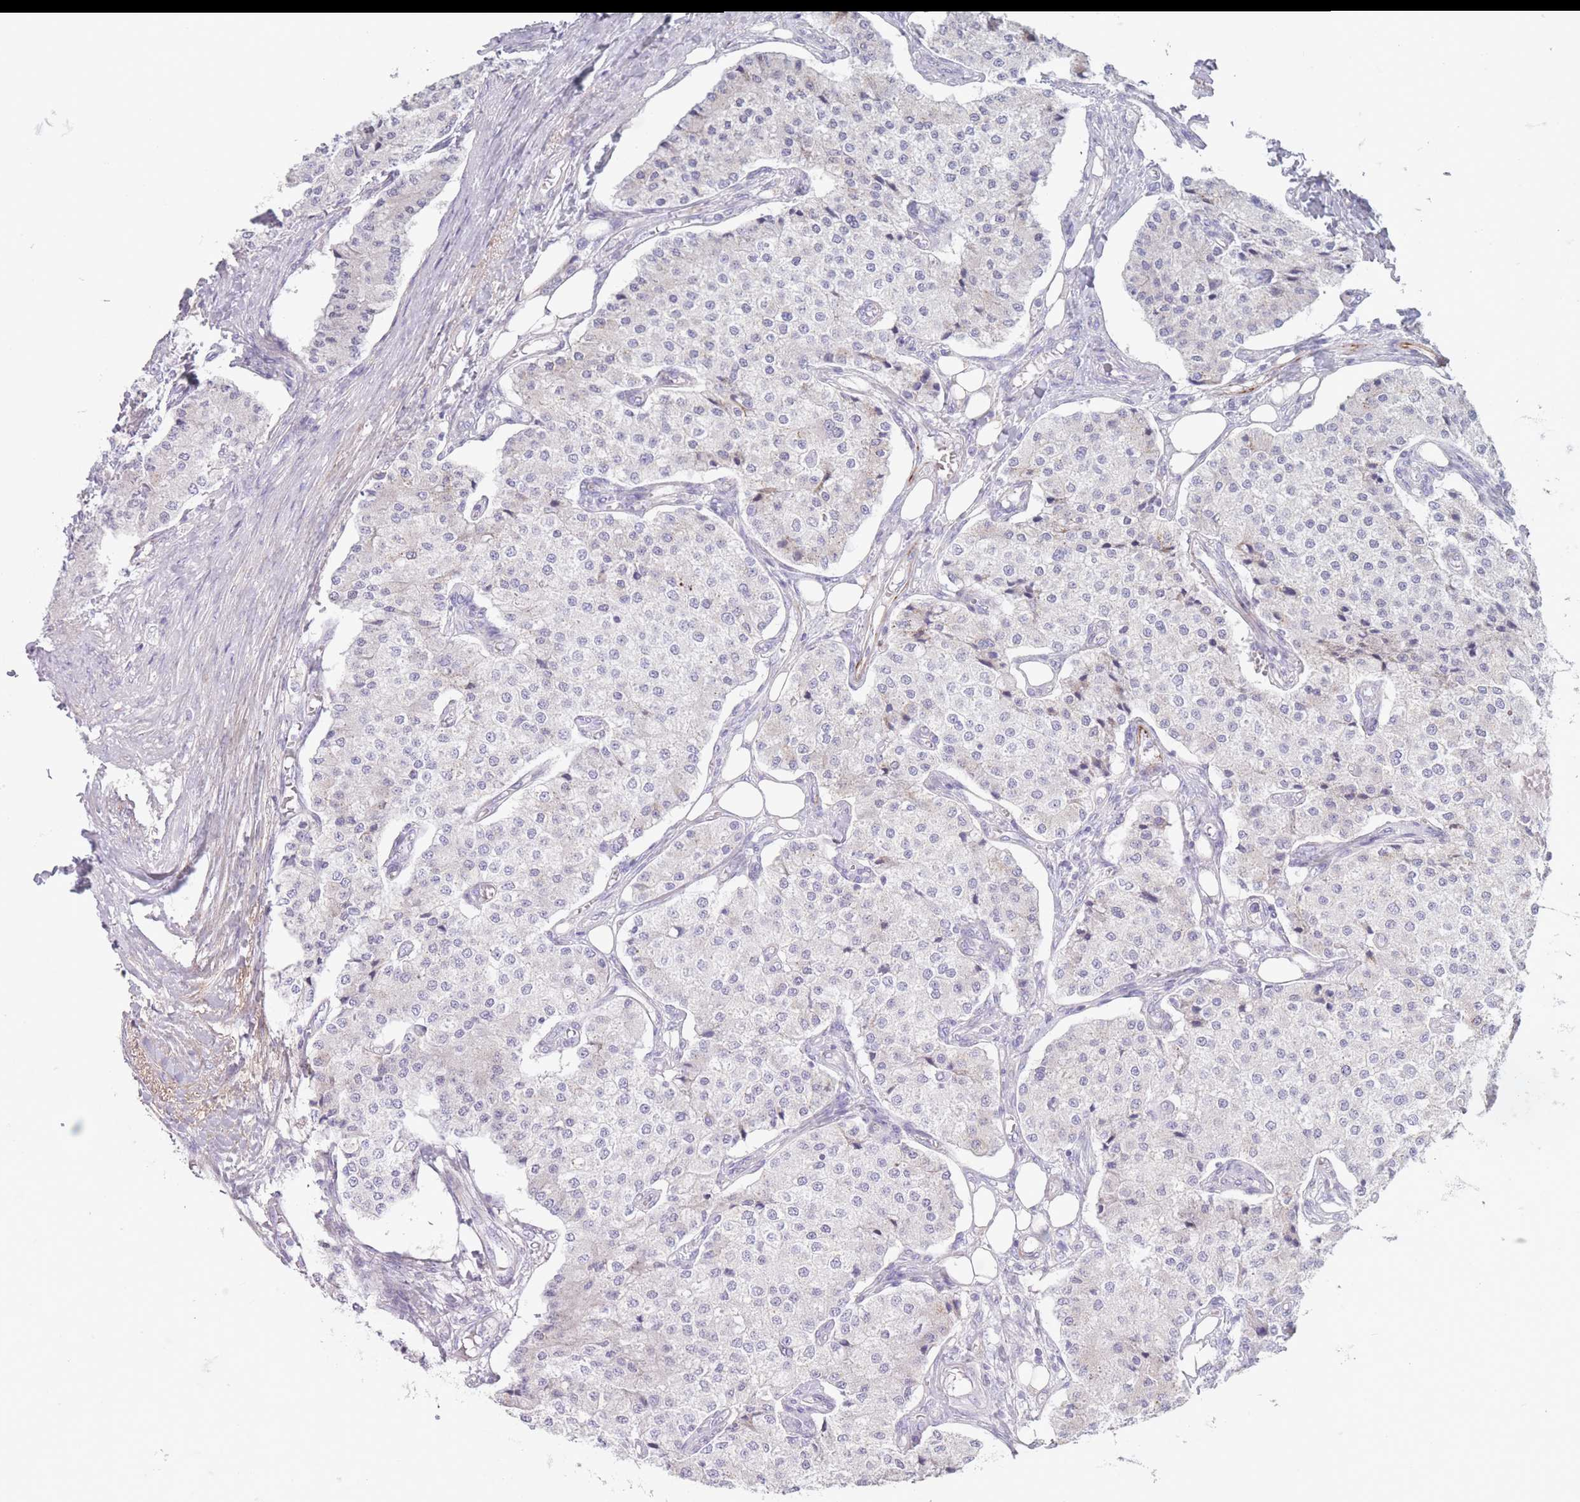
{"staining": {"intensity": "negative", "quantity": "none", "location": "none"}, "tissue": "carcinoid", "cell_type": "Tumor cells", "image_type": "cancer", "snomed": [{"axis": "morphology", "description": "Carcinoid, malignant, NOS"}, {"axis": "topography", "description": "Colon"}], "caption": "Immunohistochemical staining of human malignant carcinoid shows no significant expression in tumor cells.", "gene": "PAIP2B", "patient": {"sex": "female", "age": 52}}